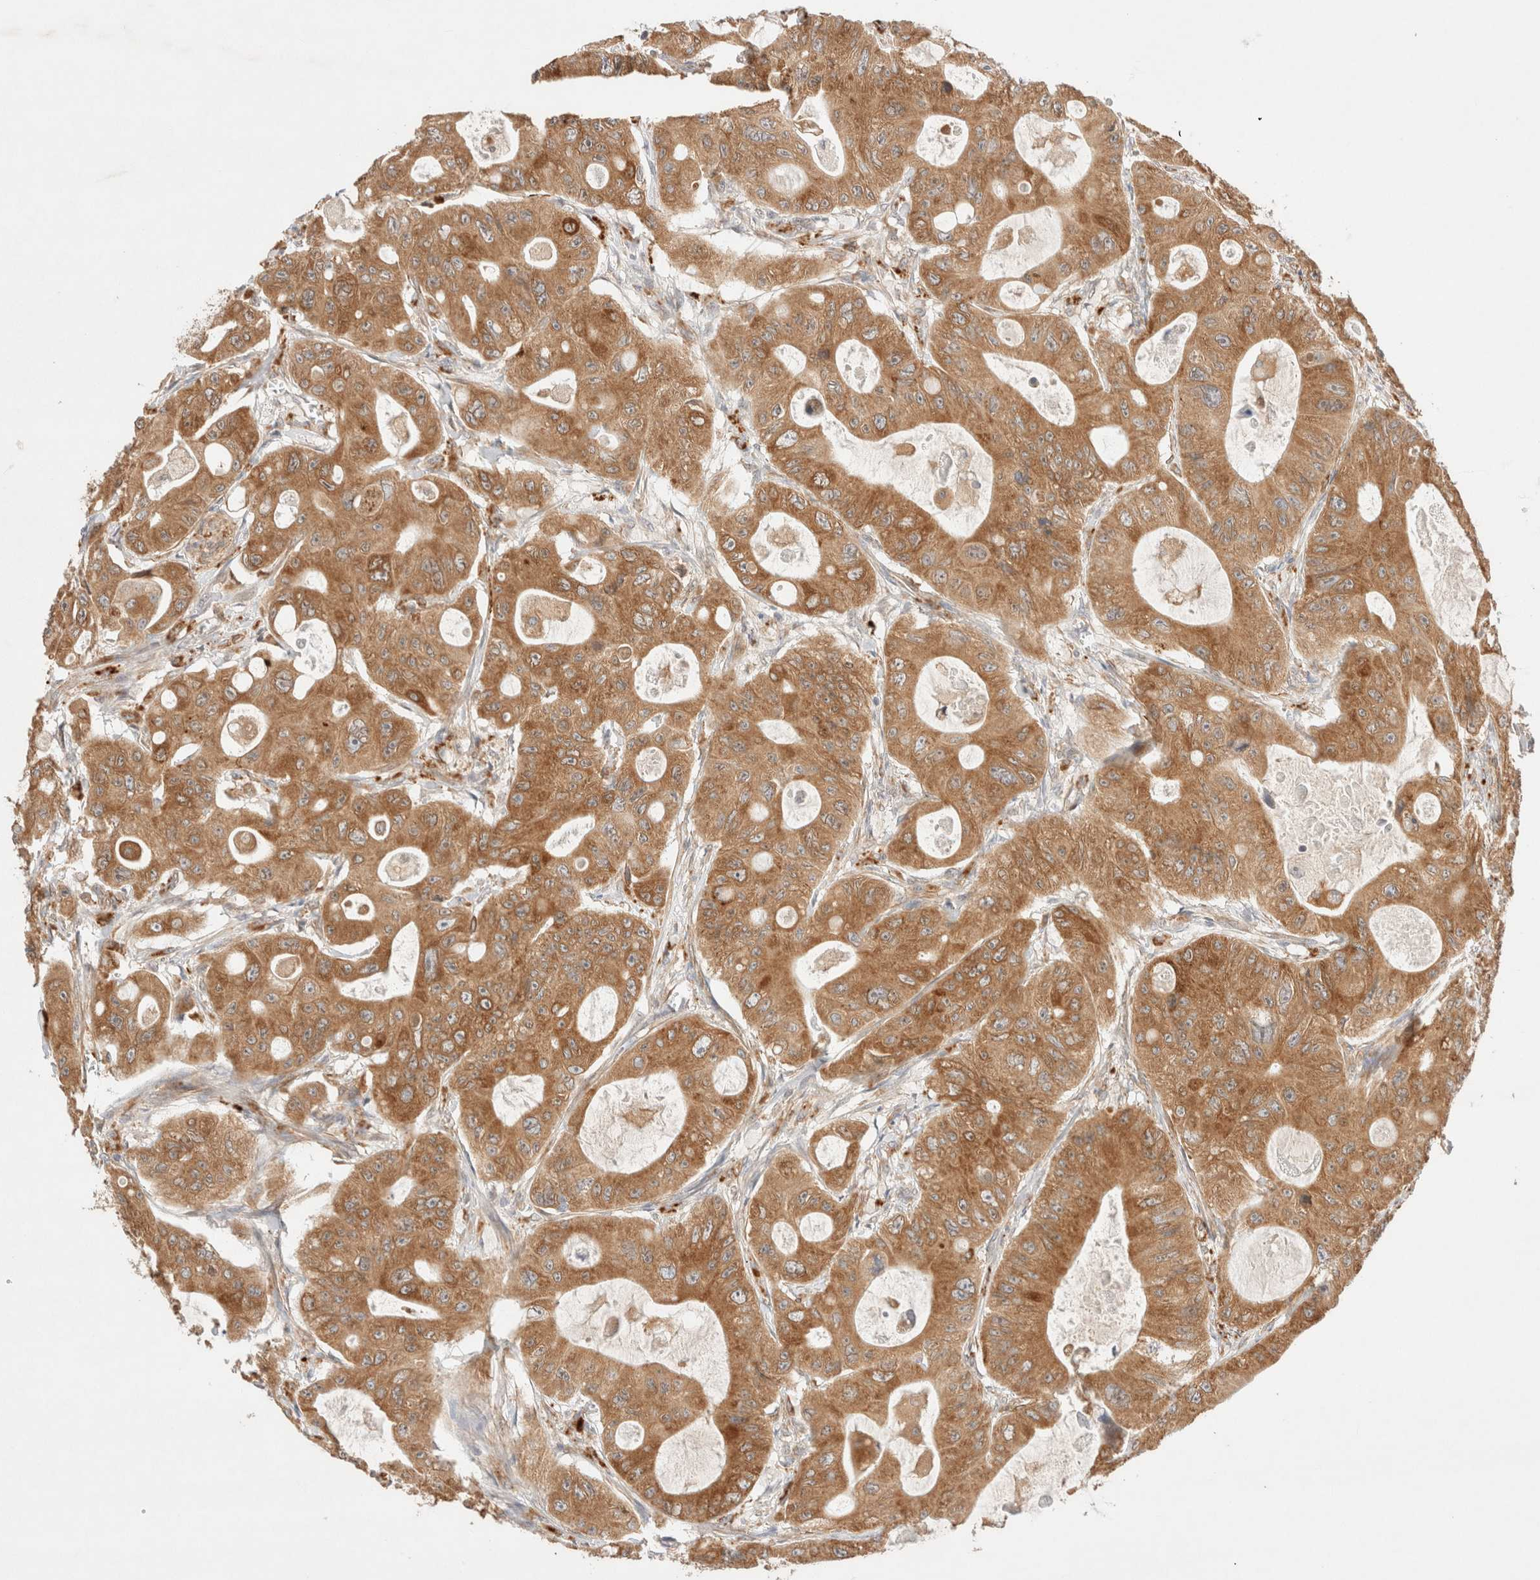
{"staining": {"intensity": "moderate", "quantity": ">75%", "location": "cytoplasmic/membranous"}, "tissue": "colorectal cancer", "cell_type": "Tumor cells", "image_type": "cancer", "snomed": [{"axis": "morphology", "description": "Adenocarcinoma, NOS"}, {"axis": "topography", "description": "Colon"}], "caption": "DAB immunohistochemical staining of human colorectal cancer (adenocarcinoma) exhibits moderate cytoplasmic/membranous protein expression in approximately >75% of tumor cells.", "gene": "RRP15", "patient": {"sex": "female", "age": 46}}